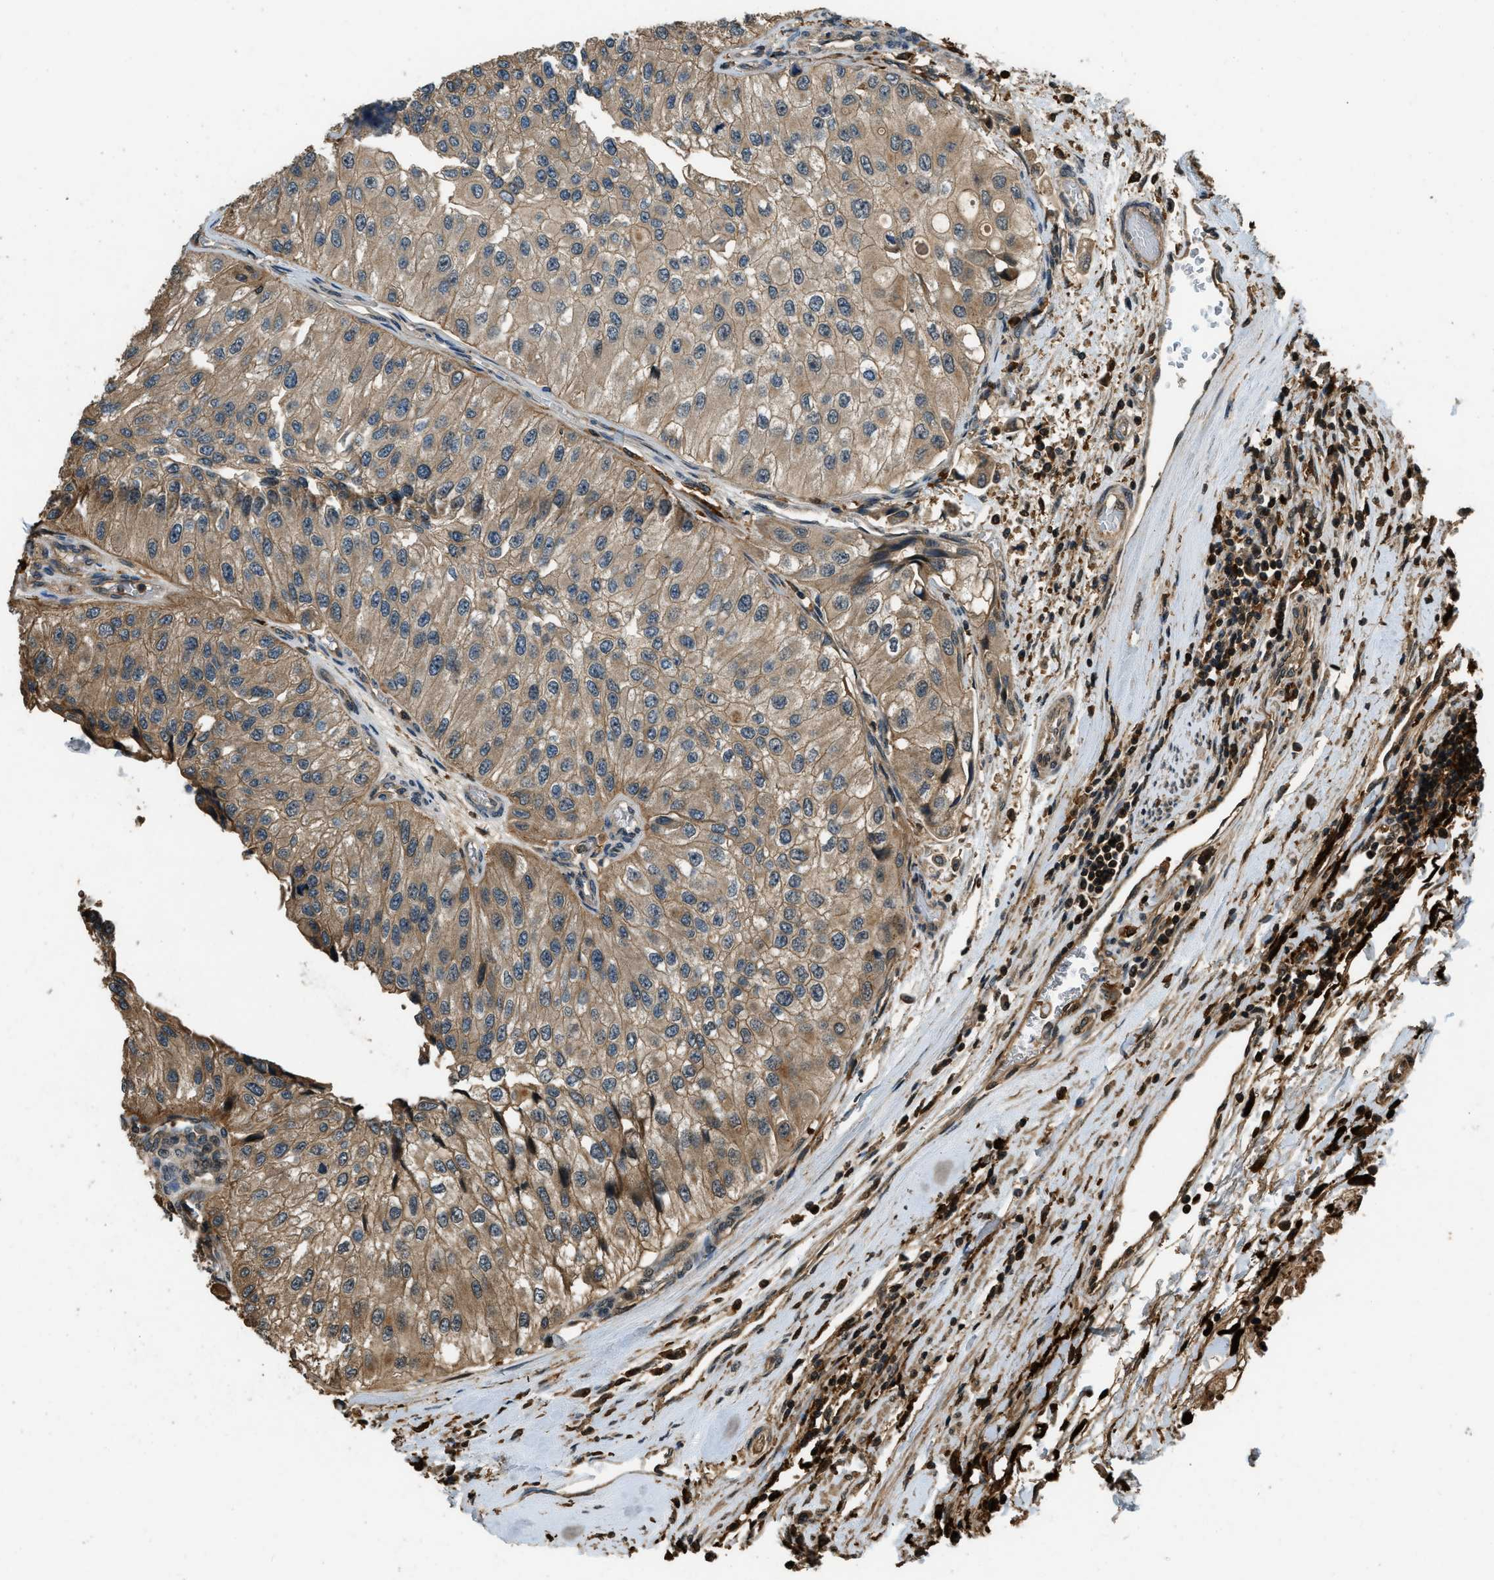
{"staining": {"intensity": "moderate", "quantity": ">75%", "location": "cytoplasmic/membranous"}, "tissue": "urothelial cancer", "cell_type": "Tumor cells", "image_type": "cancer", "snomed": [{"axis": "morphology", "description": "Urothelial carcinoma, High grade"}, {"axis": "topography", "description": "Kidney"}, {"axis": "topography", "description": "Urinary bladder"}], "caption": "Protein staining displays moderate cytoplasmic/membranous expression in approximately >75% of tumor cells in urothelial carcinoma (high-grade). (IHC, brightfield microscopy, high magnification).", "gene": "RAP2A", "patient": {"sex": "male", "age": 77}}